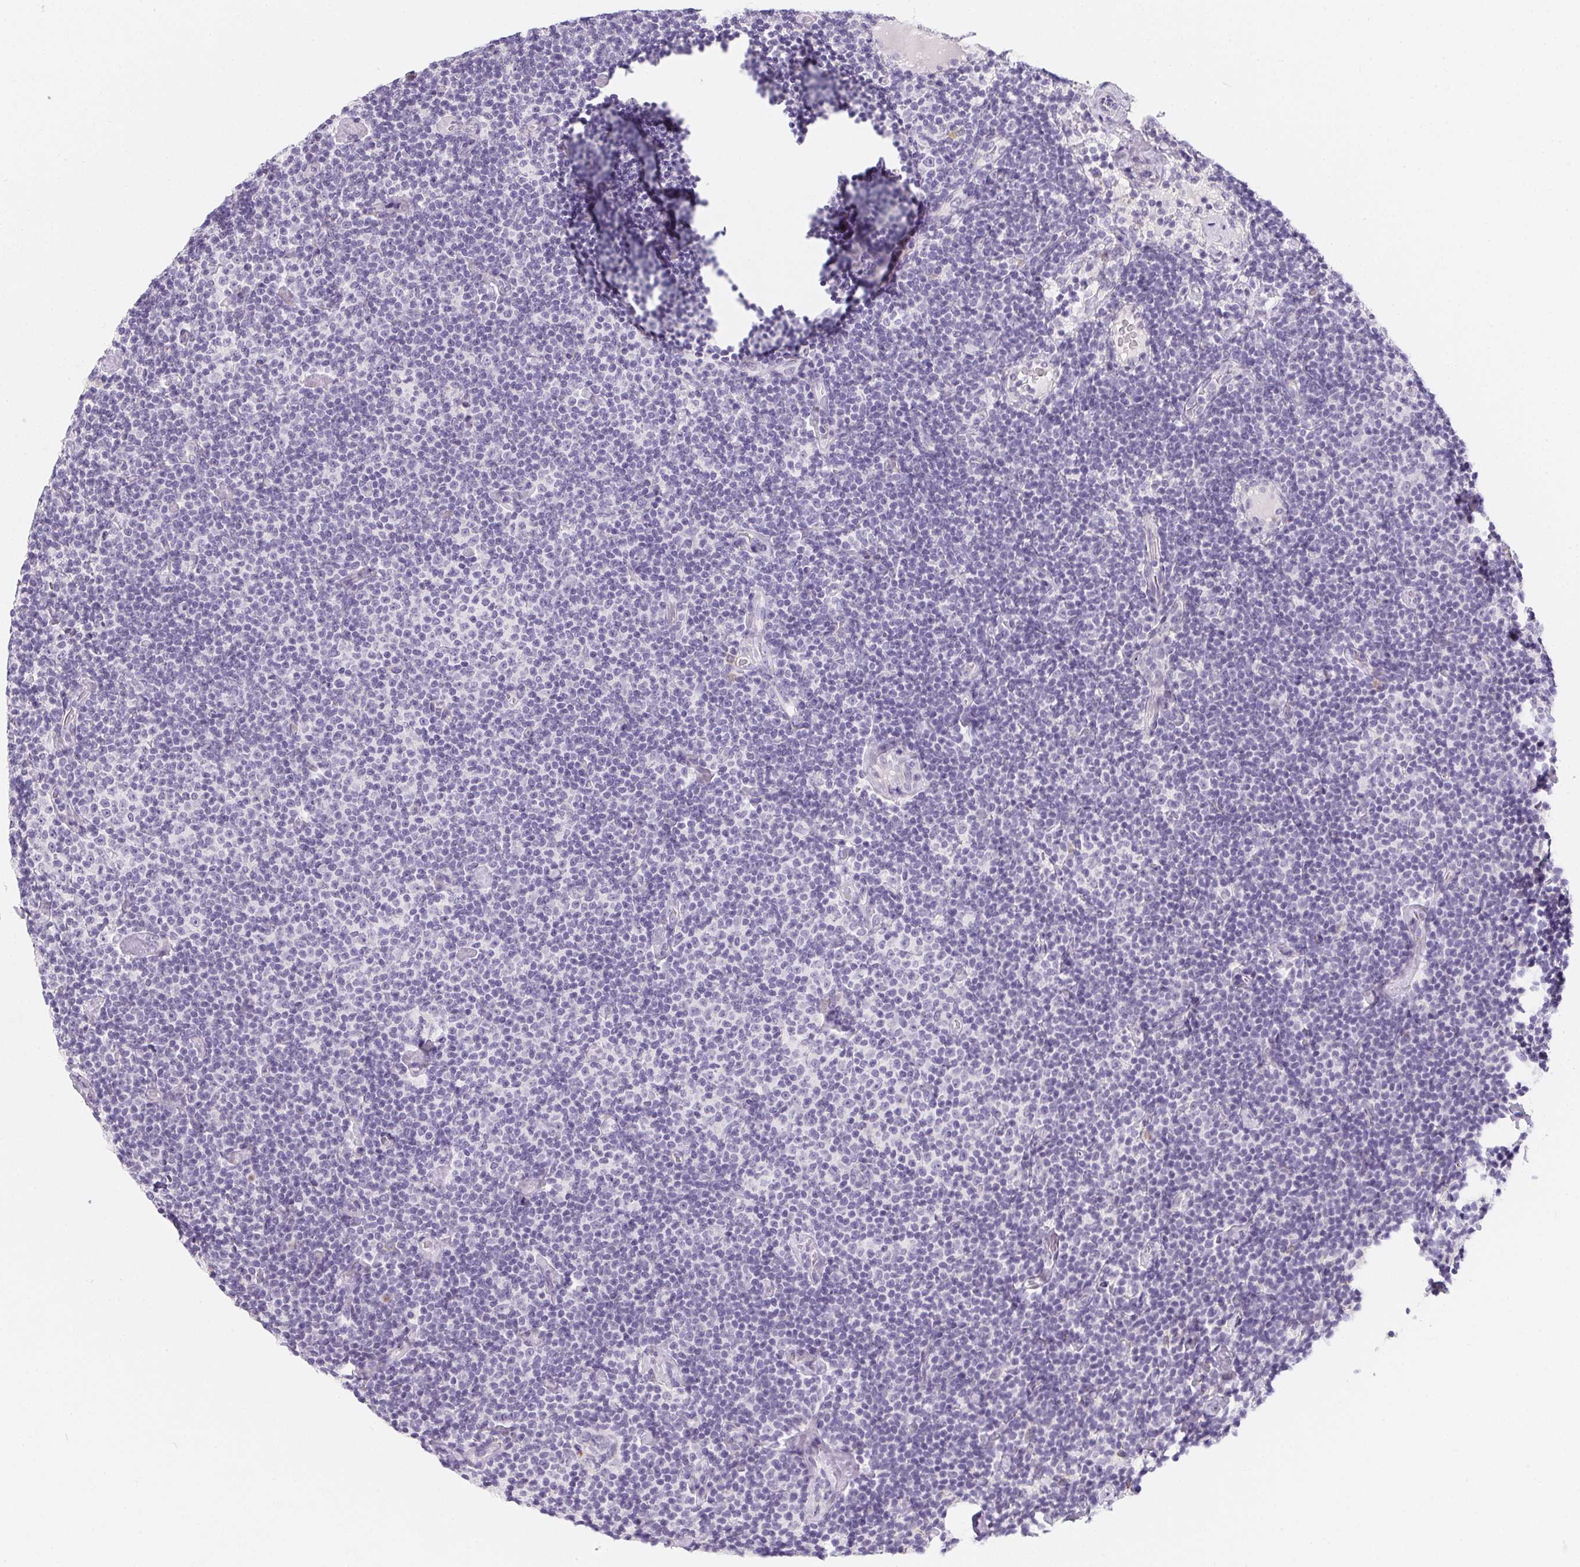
{"staining": {"intensity": "negative", "quantity": "none", "location": "none"}, "tissue": "lymphoma", "cell_type": "Tumor cells", "image_type": "cancer", "snomed": [{"axis": "morphology", "description": "Malignant lymphoma, non-Hodgkin's type, Low grade"}, {"axis": "topography", "description": "Lymph node"}], "caption": "This is a image of IHC staining of malignant lymphoma, non-Hodgkin's type (low-grade), which shows no expression in tumor cells.", "gene": "MAP1A", "patient": {"sex": "male", "age": 81}}